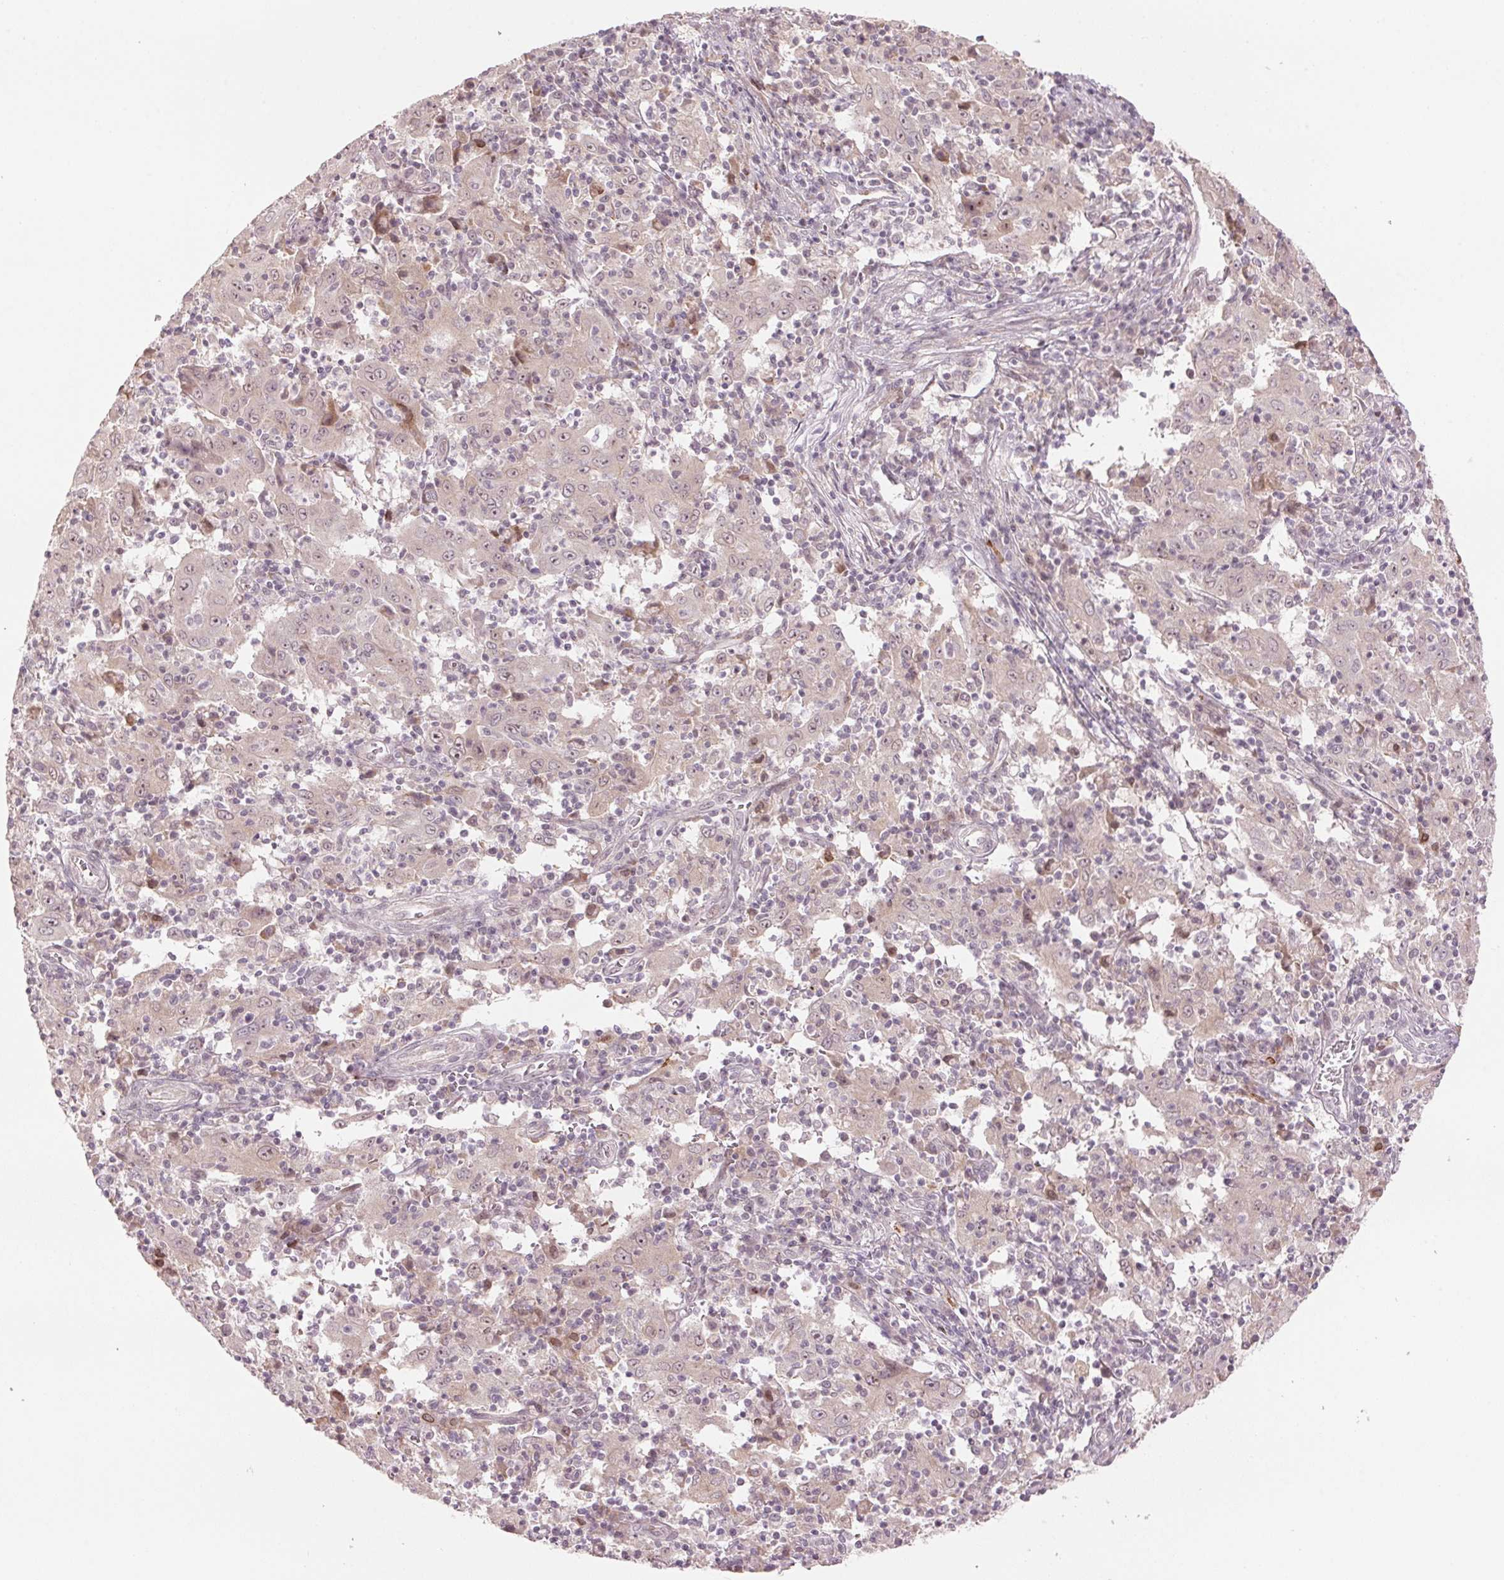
{"staining": {"intensity": "weak", "quantity": "<25%", "location": "cytoplasmic/membranous,nuclear"}, "tissue": "pancreatic cancer", "cell_type": "Tumor cells", "image_type": "cancer", "snomed": [{"axis": "morphology", "description": "Adenocarcinoma, NOS"}, {"axis": "topography", "description": "Pancreas"}], "caption": "Human adenocarcinoma (pancreatic) stained for a protein using immunohistochemistry exhibits no staining in tumor cells.", "gene": "TMED6", "patient": {"sex": "male", "age": 63}}